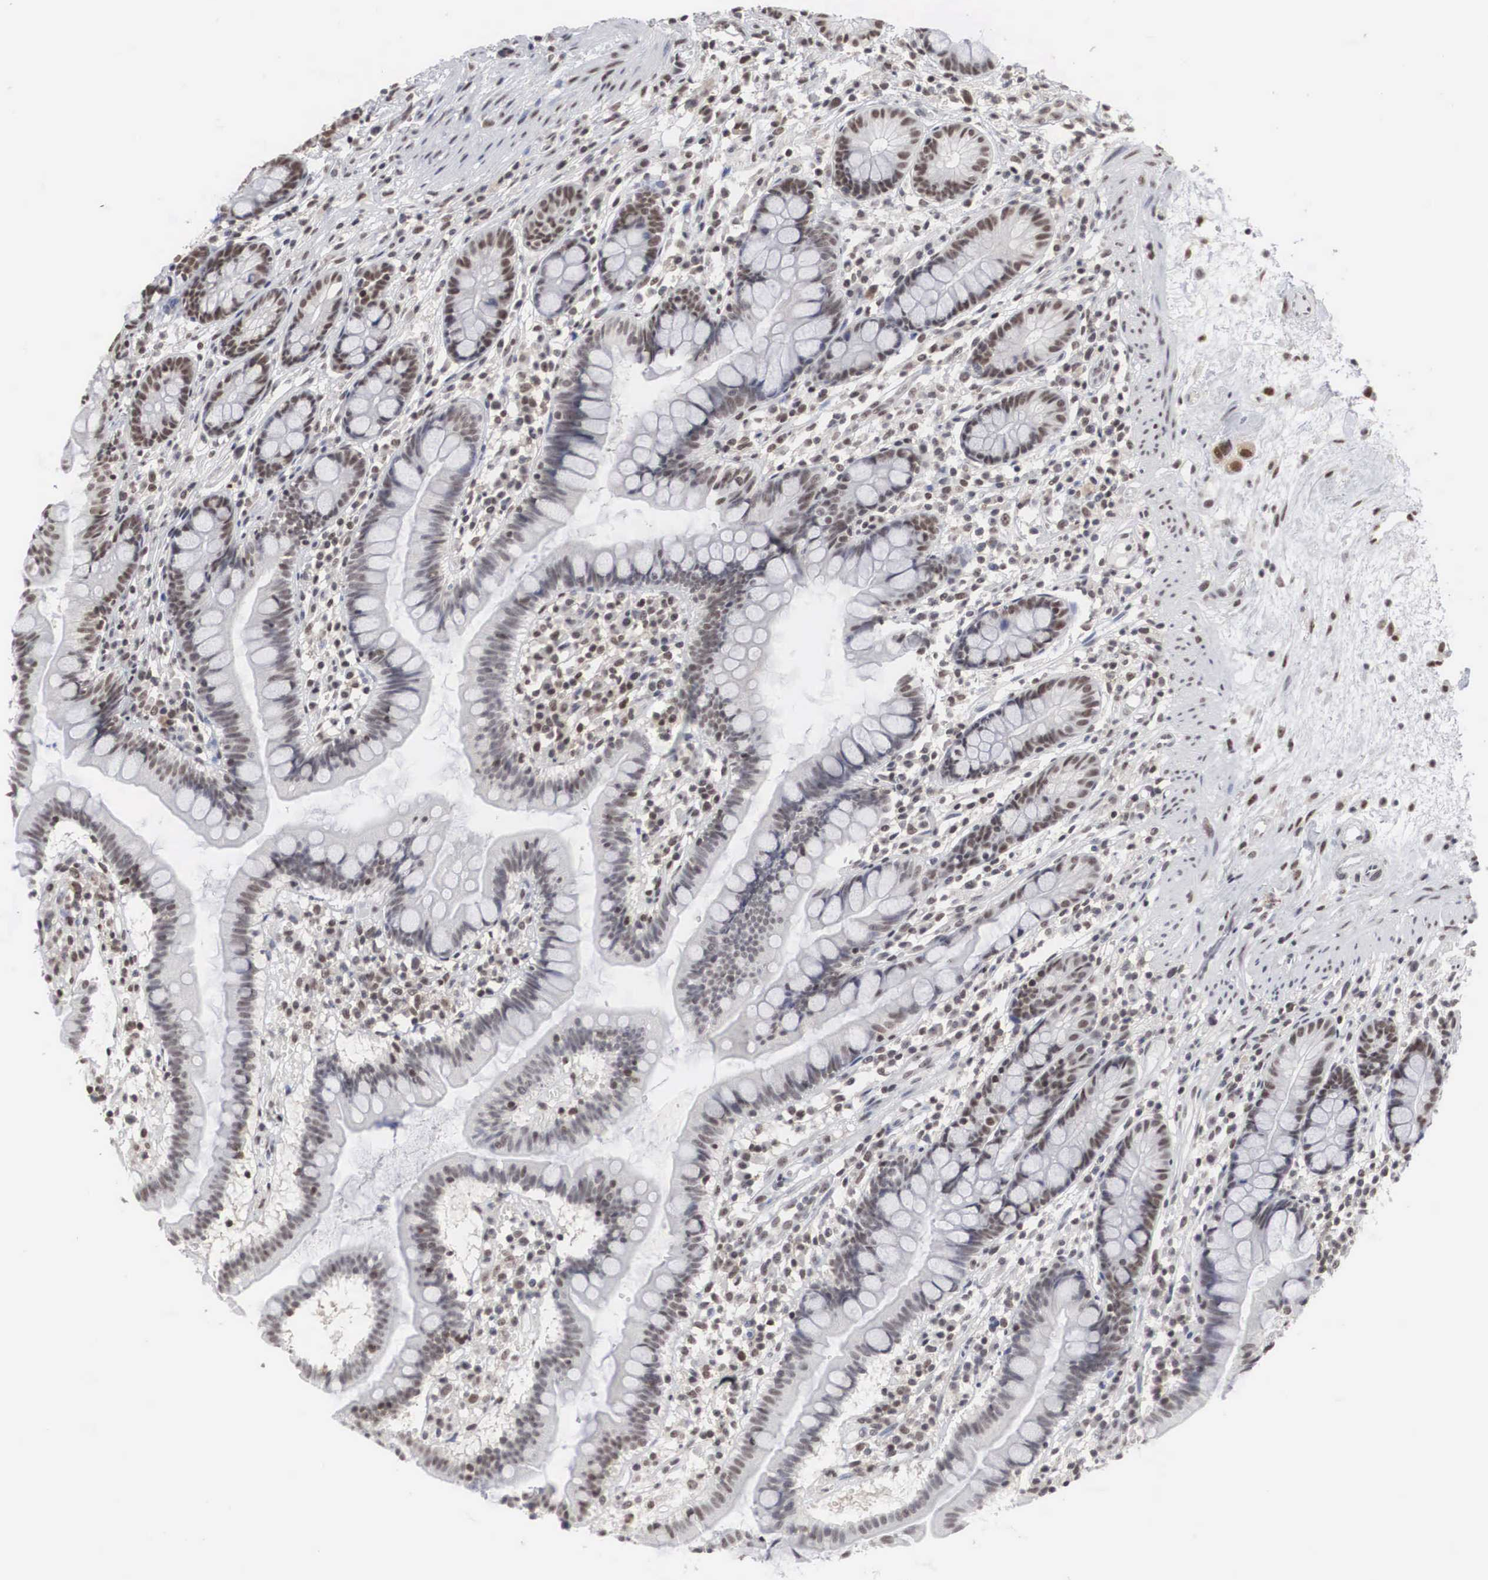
{"staining": {"intensity": "weak", "quantity": "25%-75%", "location": "nuclear"}, "tissue": "small intestine", "cell_type": "Glandular cells", "image_type": "normal", "snomed": [{"axis": "morphology", "description": "Normal tissue, NOS"}, {"axis": "topography", "description": "Small intestine"}], "caption": "Weak nuclear positivity is appreciated in approximately 25%-75% of glandular cells in benign small intestine. (Brightfield microscopy of DAB IHC at high magnification).", "gene": "AUTS2", "patient": {"sex": "female", "age": 51}}